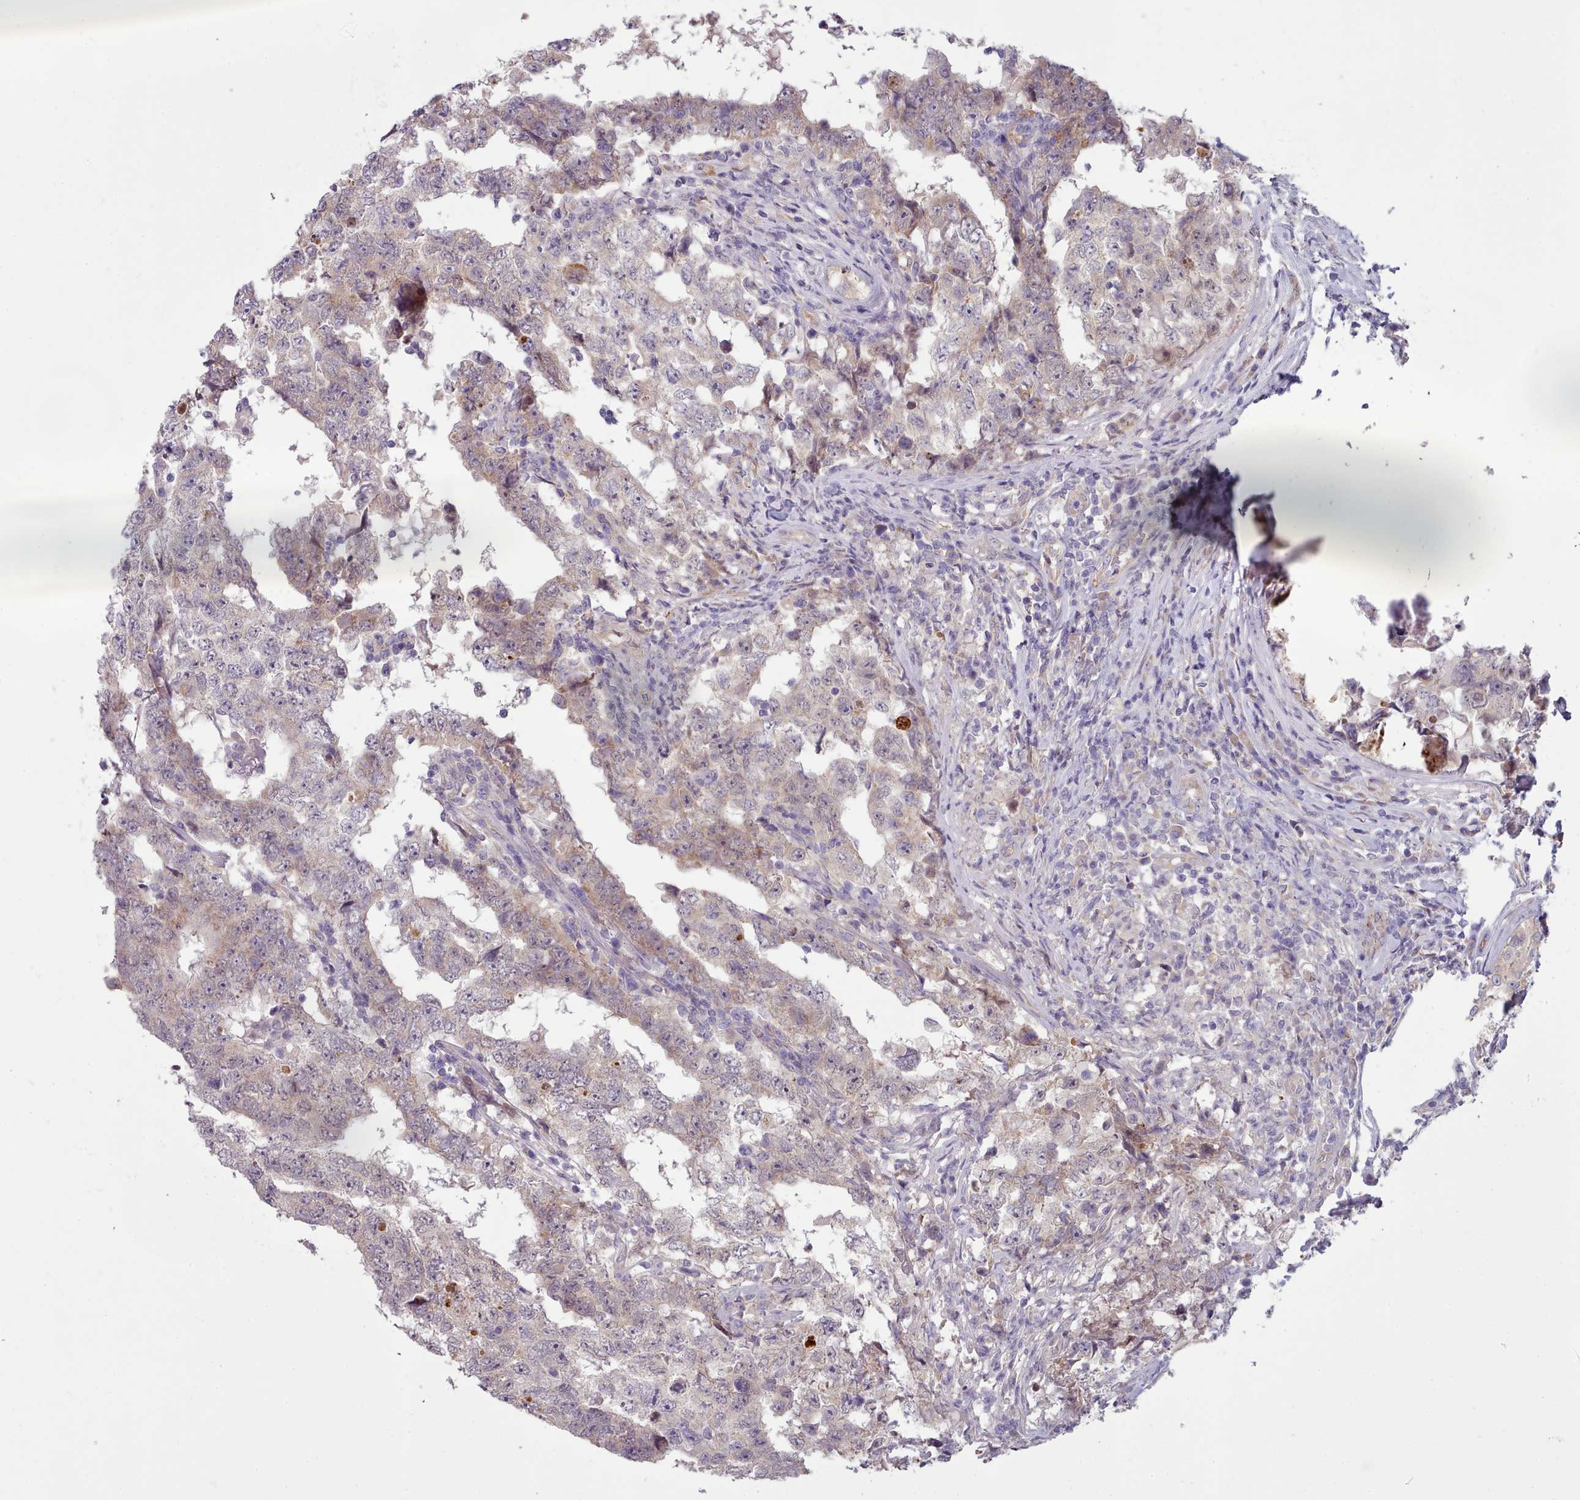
{"staining": {"intensity": "weak", "quantity": "25%-75%", "location": "cytoplasmic/membranous"}, "tissue": "testis cancer", "cell_type": "Tumor cells", "image_type": "cancer", "snomed": [{"axis": "morphology", "description": "Carcinoma, Embryonal, NOS"}, {"axis": "topography", "description": "Testis"}], "caption": "Immunohistochemical staining of embryonal carcinoma (testis) displays low levels of weak cytoplasmic/membranous protein expression in about 25%-75% of tumor cells.", "gene": "DPF1", "patient": {"sex": "male", "age": 25}}